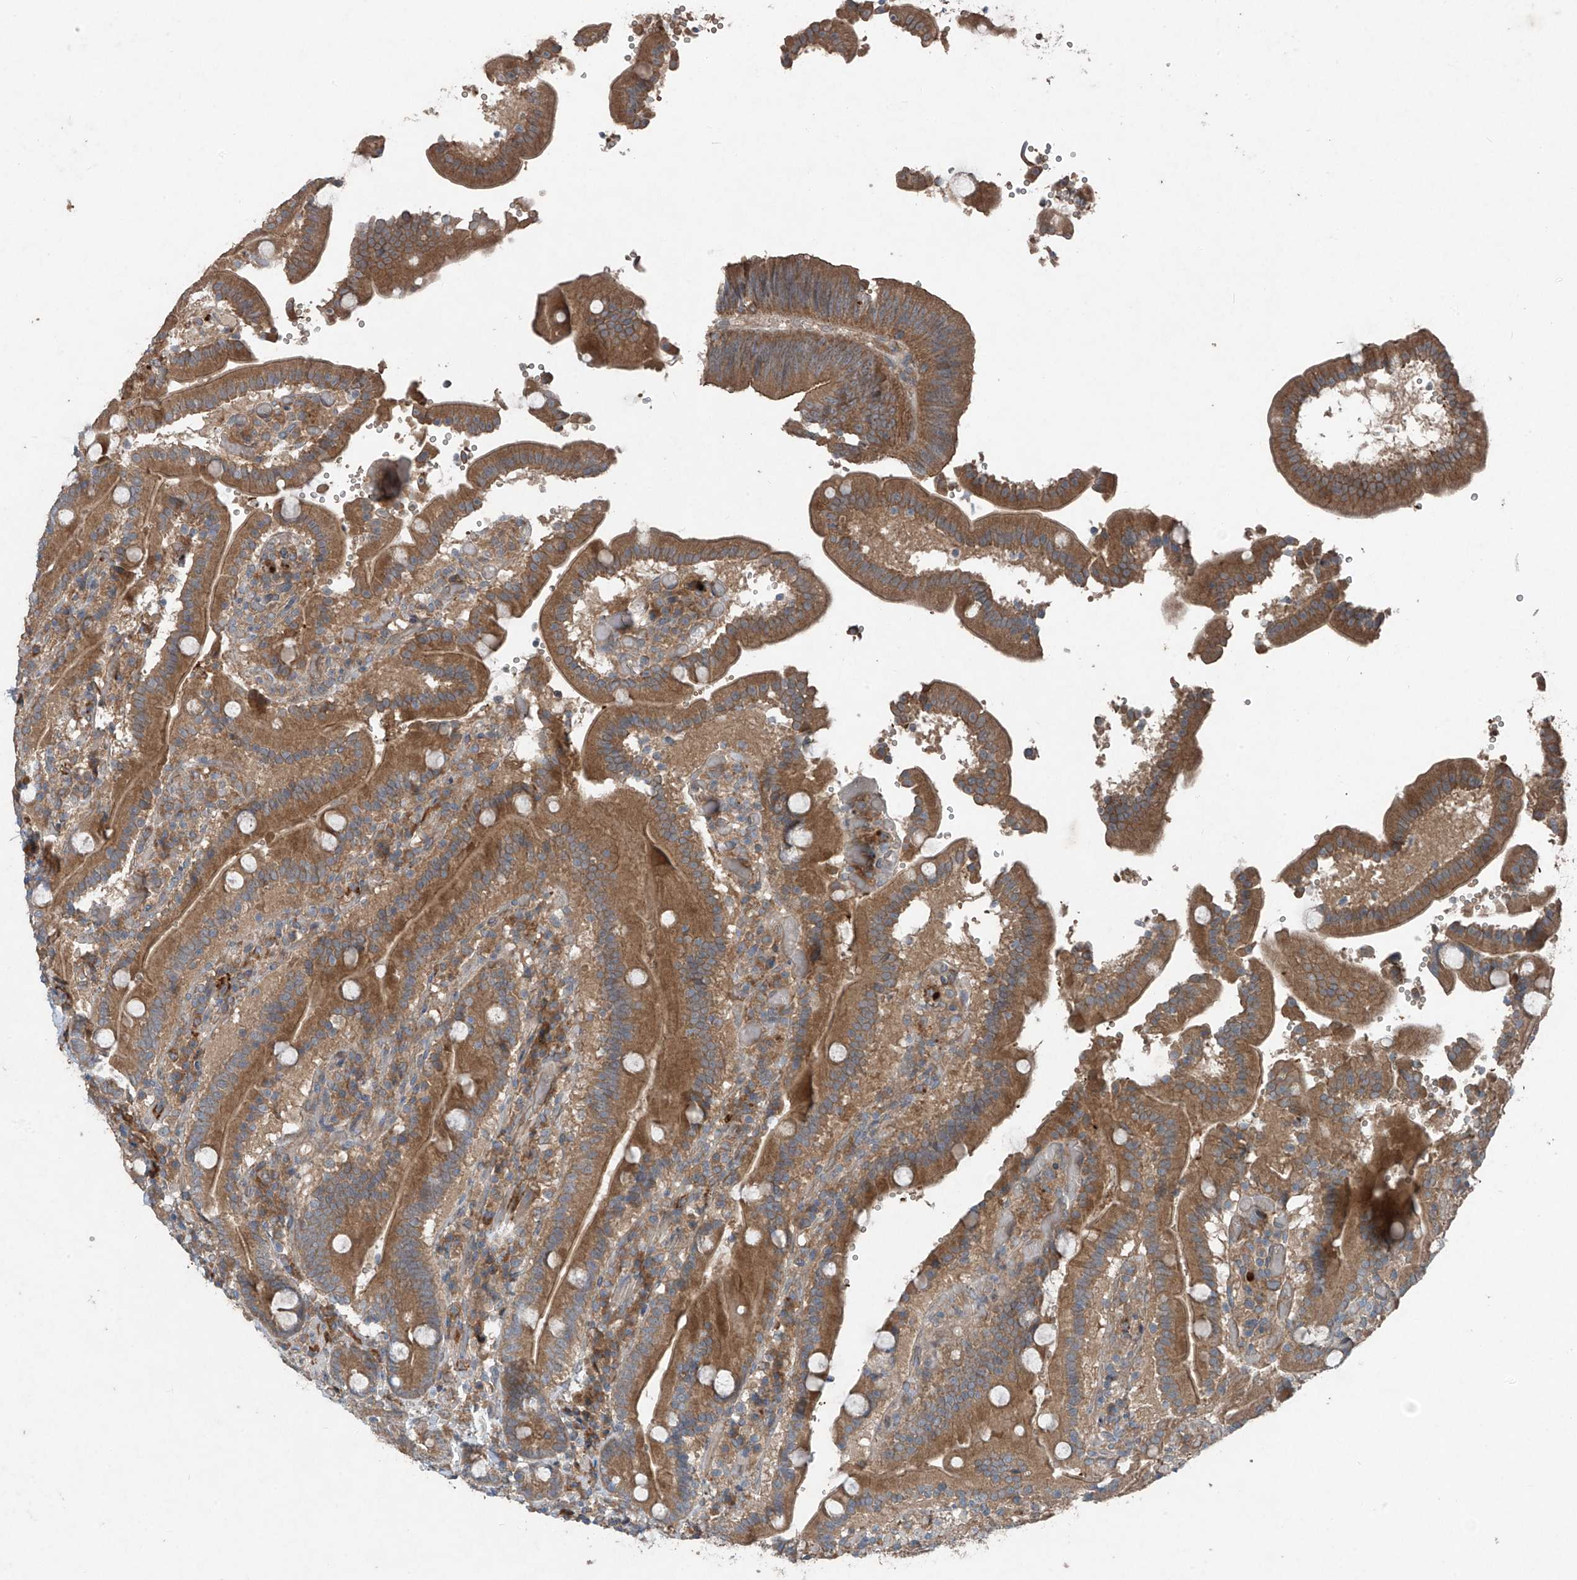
{"staining": {"intensity": "moderate", "quantity": ">75%", "location": "cytoplasmic/membranous"}, "tissue": "duodenum", "cell_type": "Glandular cells", "image_type": "normal", "snomed": [{"axis": "morphology", "description": "Normal tissue, NOS"}, {"axis": "topography", "description": "Duodenum"}], "caption": "Immunohistochemical staining of normal duodenum reveals medium levels of moderate cytoplasmic/membranous positivity in approximately >75% of glandular cells.", "gene": "FOXRED2", "patient": {"sex": "female", "age": 62}}